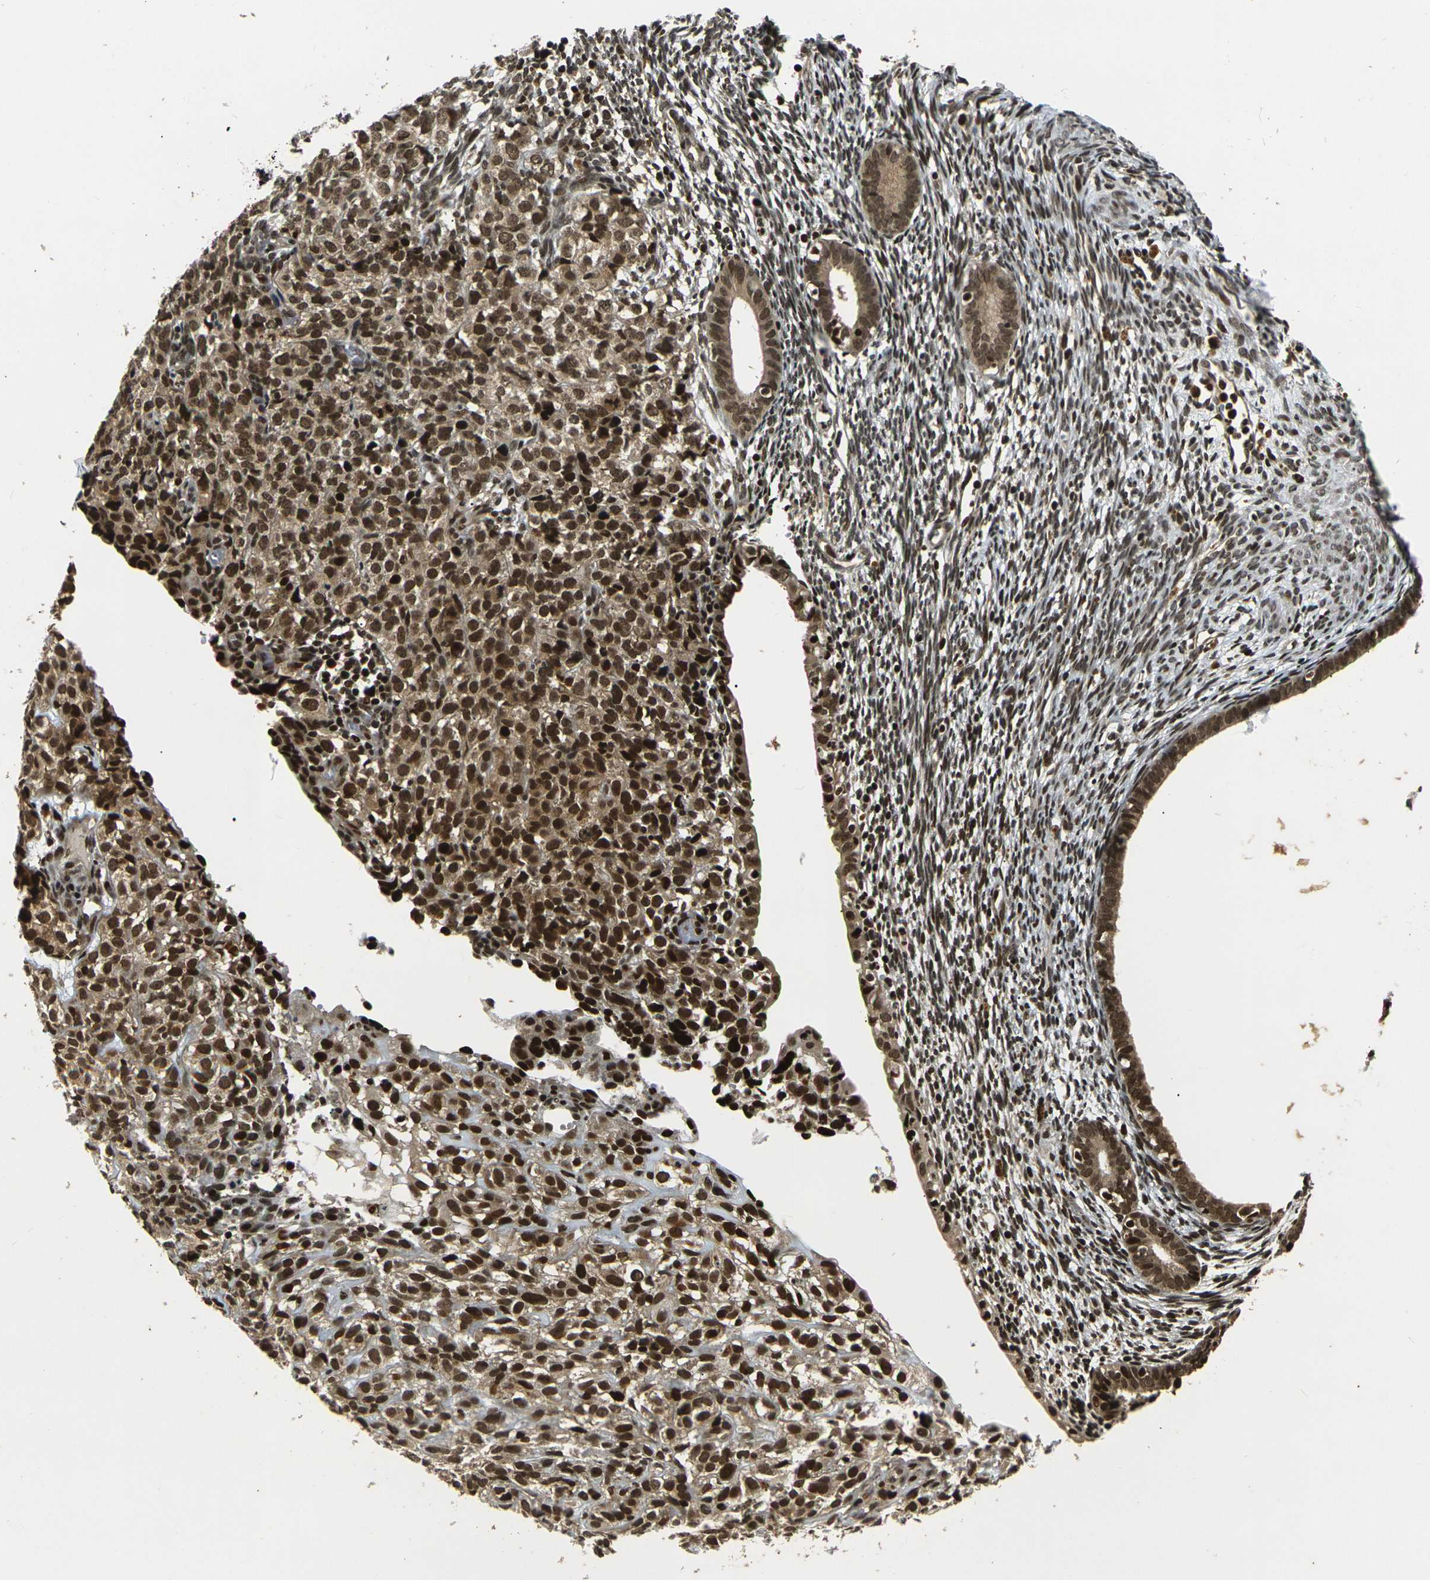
{"staining": {"intensity": "strong", "quantity": ">75%", "location": "nuclear"}, "tissue": "endometrium", "cell_type": "Cells in endometrial stroma", "image_type": "normal", "snomed": [{"axis": "morphology", "description": "Normal tissue, NOS"}, {"axis": "morphology", "description": "Adenocarcinoma, NOS"}, {"axis": "topography", "description": "Endometrium"}, {"axis": "topography", "description": "Ovary"}], "caption": "Immunohistochemical staining of unremarkable human endometrium displays >75% levels of strong nuclear protein staining in approximately >75% of cells in endometrial stroma. (brown staining indicates protein expression, while blue staining denotes nuclei).", "gene": "ACTL6A", "patient": {"sex": "female", "age": 68}}